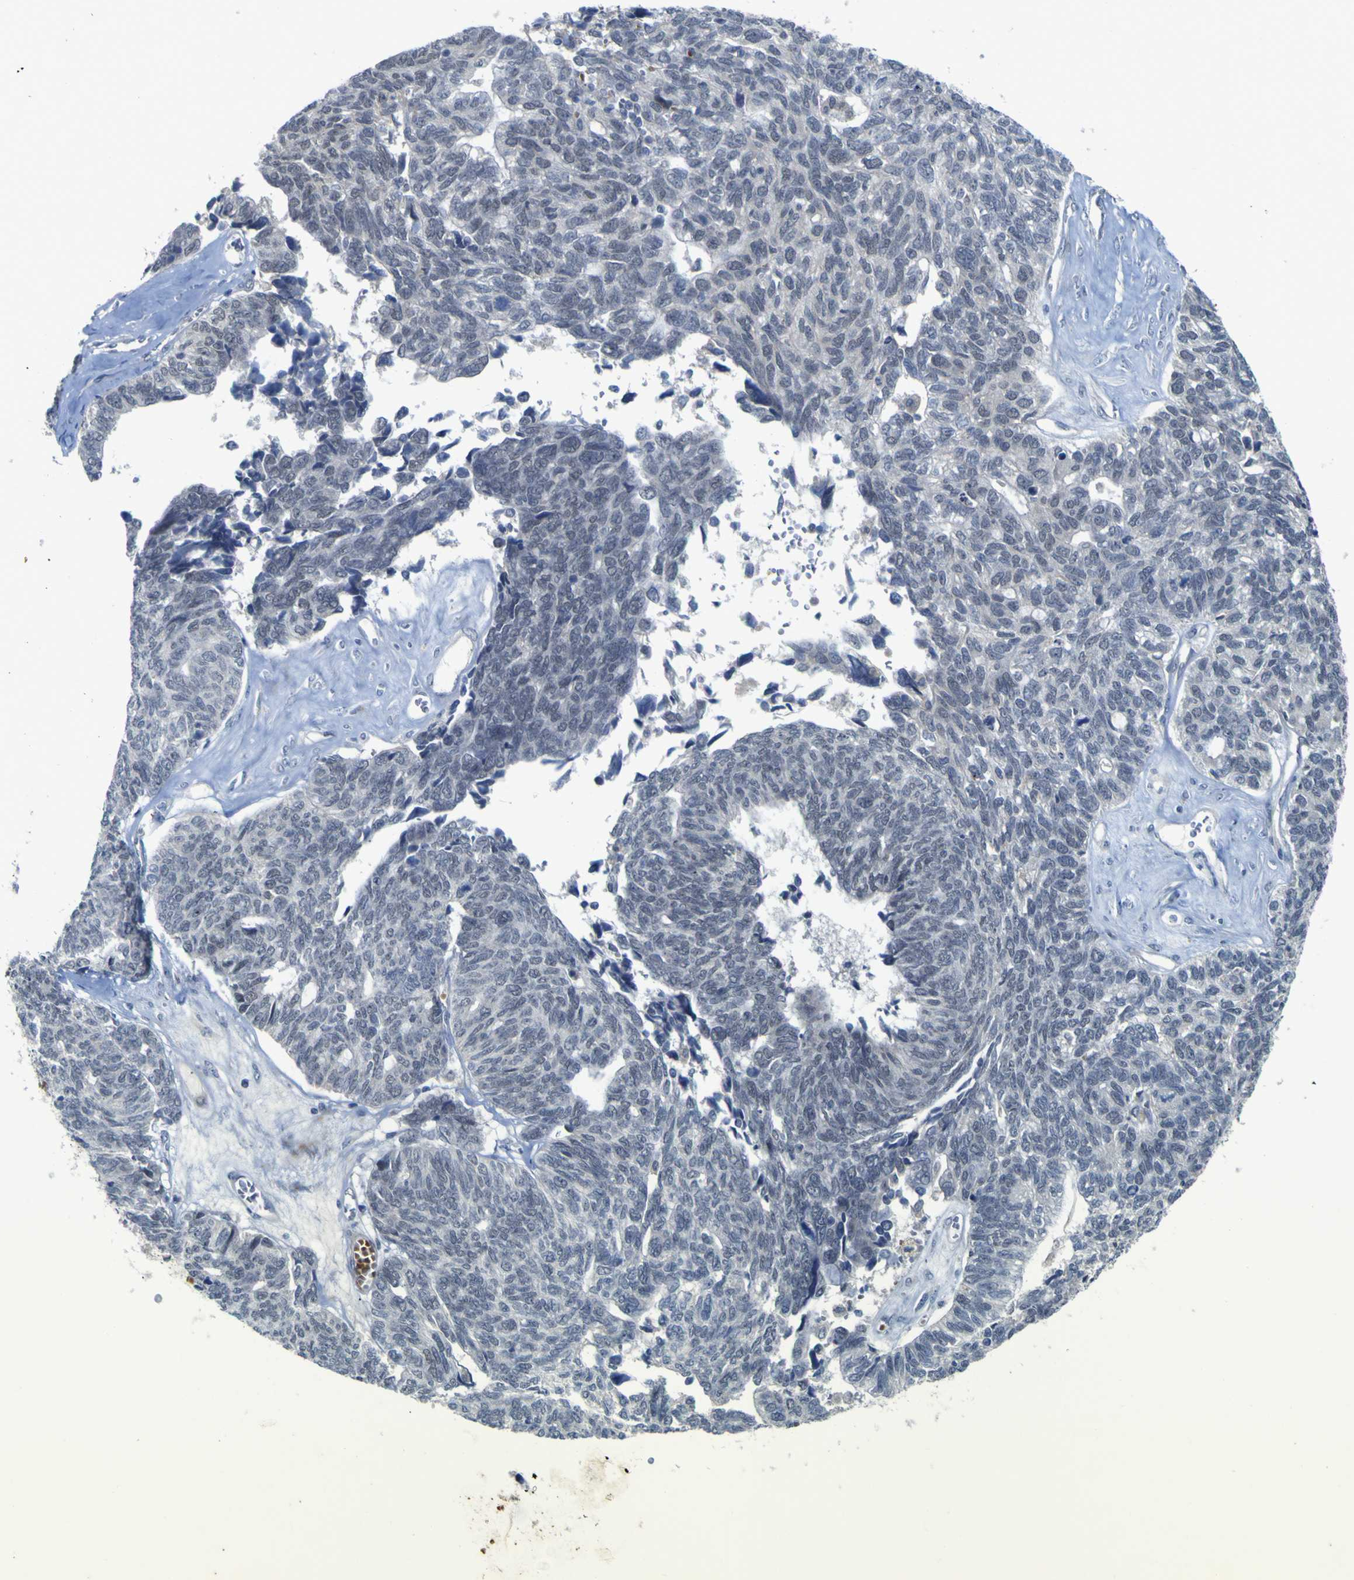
{"staining": {"intensity": "negative", "quantity": "none", "location": "none"}, "tissue": "ovarian cancer", "cell_type": "Tumor cells", "image_type": "cancer", "snomed": [{"axis": "morphology", "description": "Cystadenocarcinoma, serous, NOS"}, {"axis": "topography", "description": "Ovary"}], "caption": "Protein analysis of serous cystadenocarcinoma (ovarian) shows no significant staining in tumor cells.", "gene": "NAV1", "patient": {"sex": "female", "age": 79}}